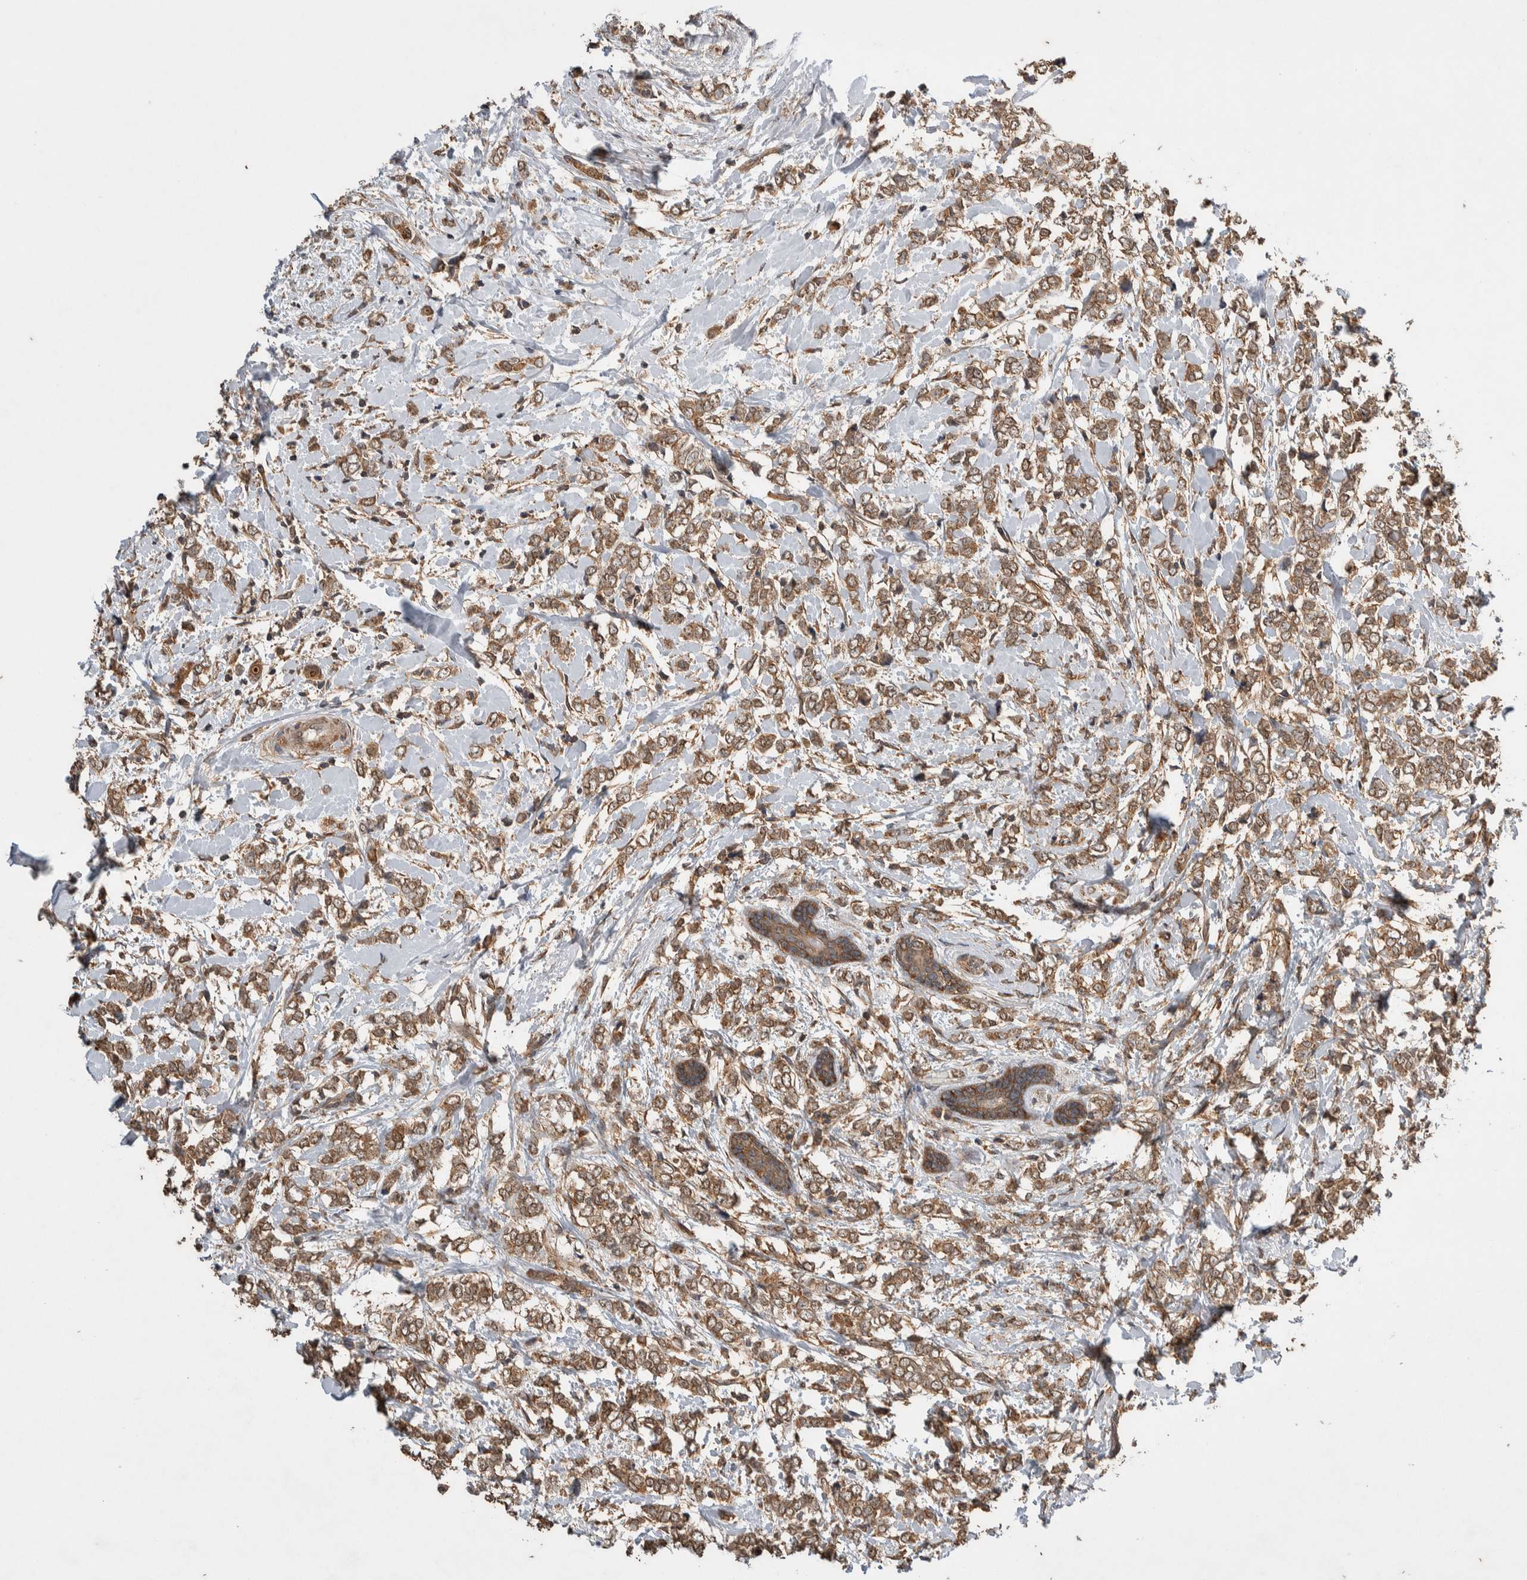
{"staining": {"intensity": "moderate", "quantity": ">75%", "location": "cytoplasmic/membranous"}, "tissue": "breast cancer", "cell_type": "Tumor cells", "image_type": "cancer", "snomed": [{"axis": "morphology", "description": "Normal tissue, NOS"}, {"axis": "morphology", "description": "Lobular carcinoma"}, {"axis": "topography", "description": "Breast"}], "caption": "Immunohistochemistry (IHC) micrograph of neoplastic tissue: lobular carcinoma (breast) stained using immunohistochemistry (IHC) reveals medium levels of moderate protein expression localized specifically in the cytoplasmic/membranous of tumor cells, appearing as a cytoplasmic/membranous brown color.", "gene": "DVL2", "patient": {"sex": "female", "age": 47}}